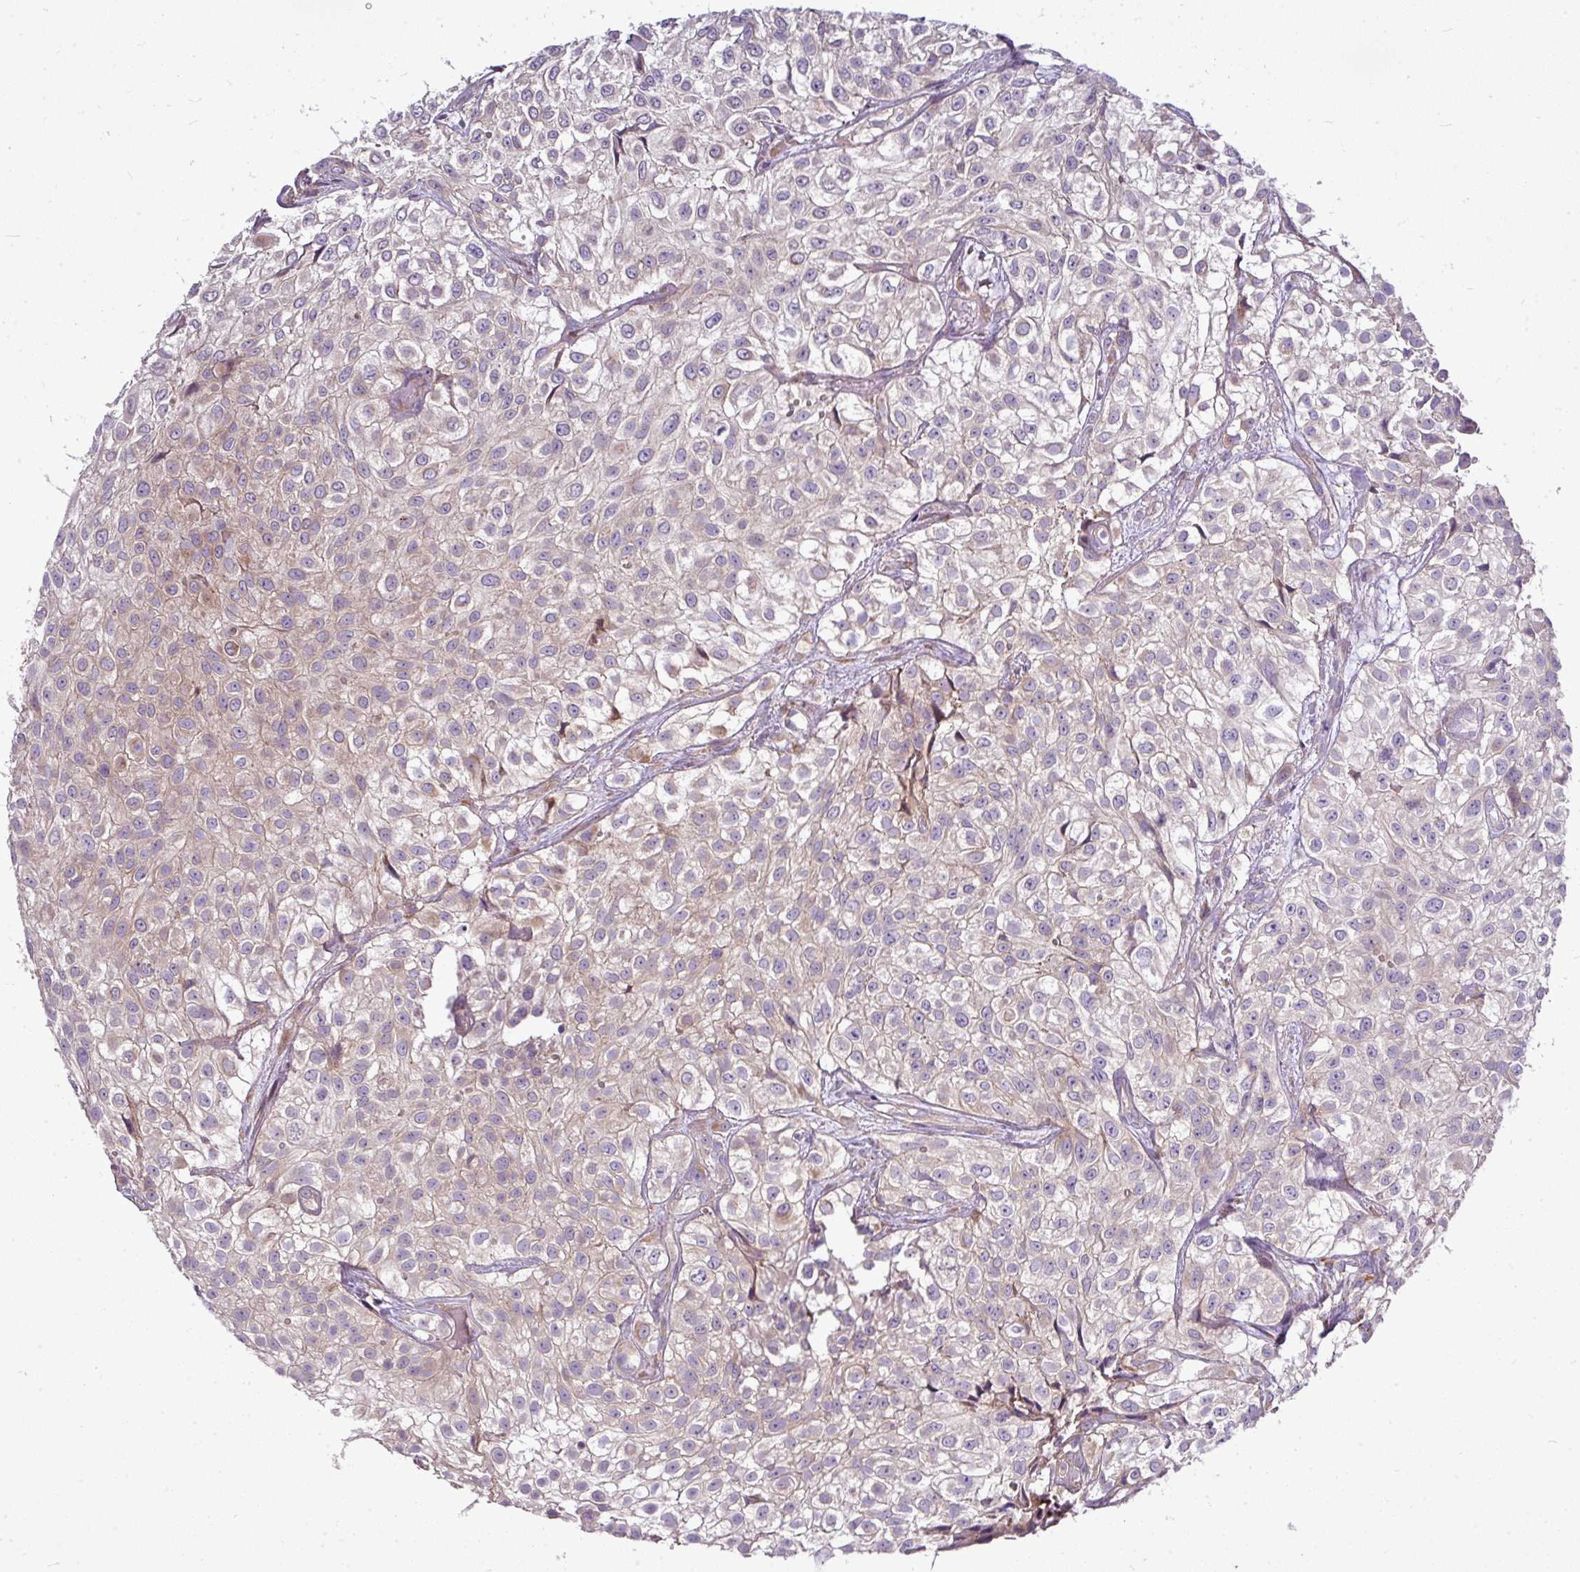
{"staining": {"intensity": "weak", "quantity": "<25%", "location": "cytoplasmic/membranous"}, "tissue": "urothelial cancer", "cell_type": "Tumor cells", "image_type": "cancer", "snomed": [{"axis": "morphology", "description": "Urothelial carcinoma, High grade"}, {"axis": "topography", "description": "Urinary bladder"}], "caption": "Tumor cells are negative for protein expression in human urothelial carcinoma (high-grade). (Brightfield microscopy of DAB immunohistochemistry at high magnification).", "gene": "GAN", "patient": {"sex": "male", "age": 56}}